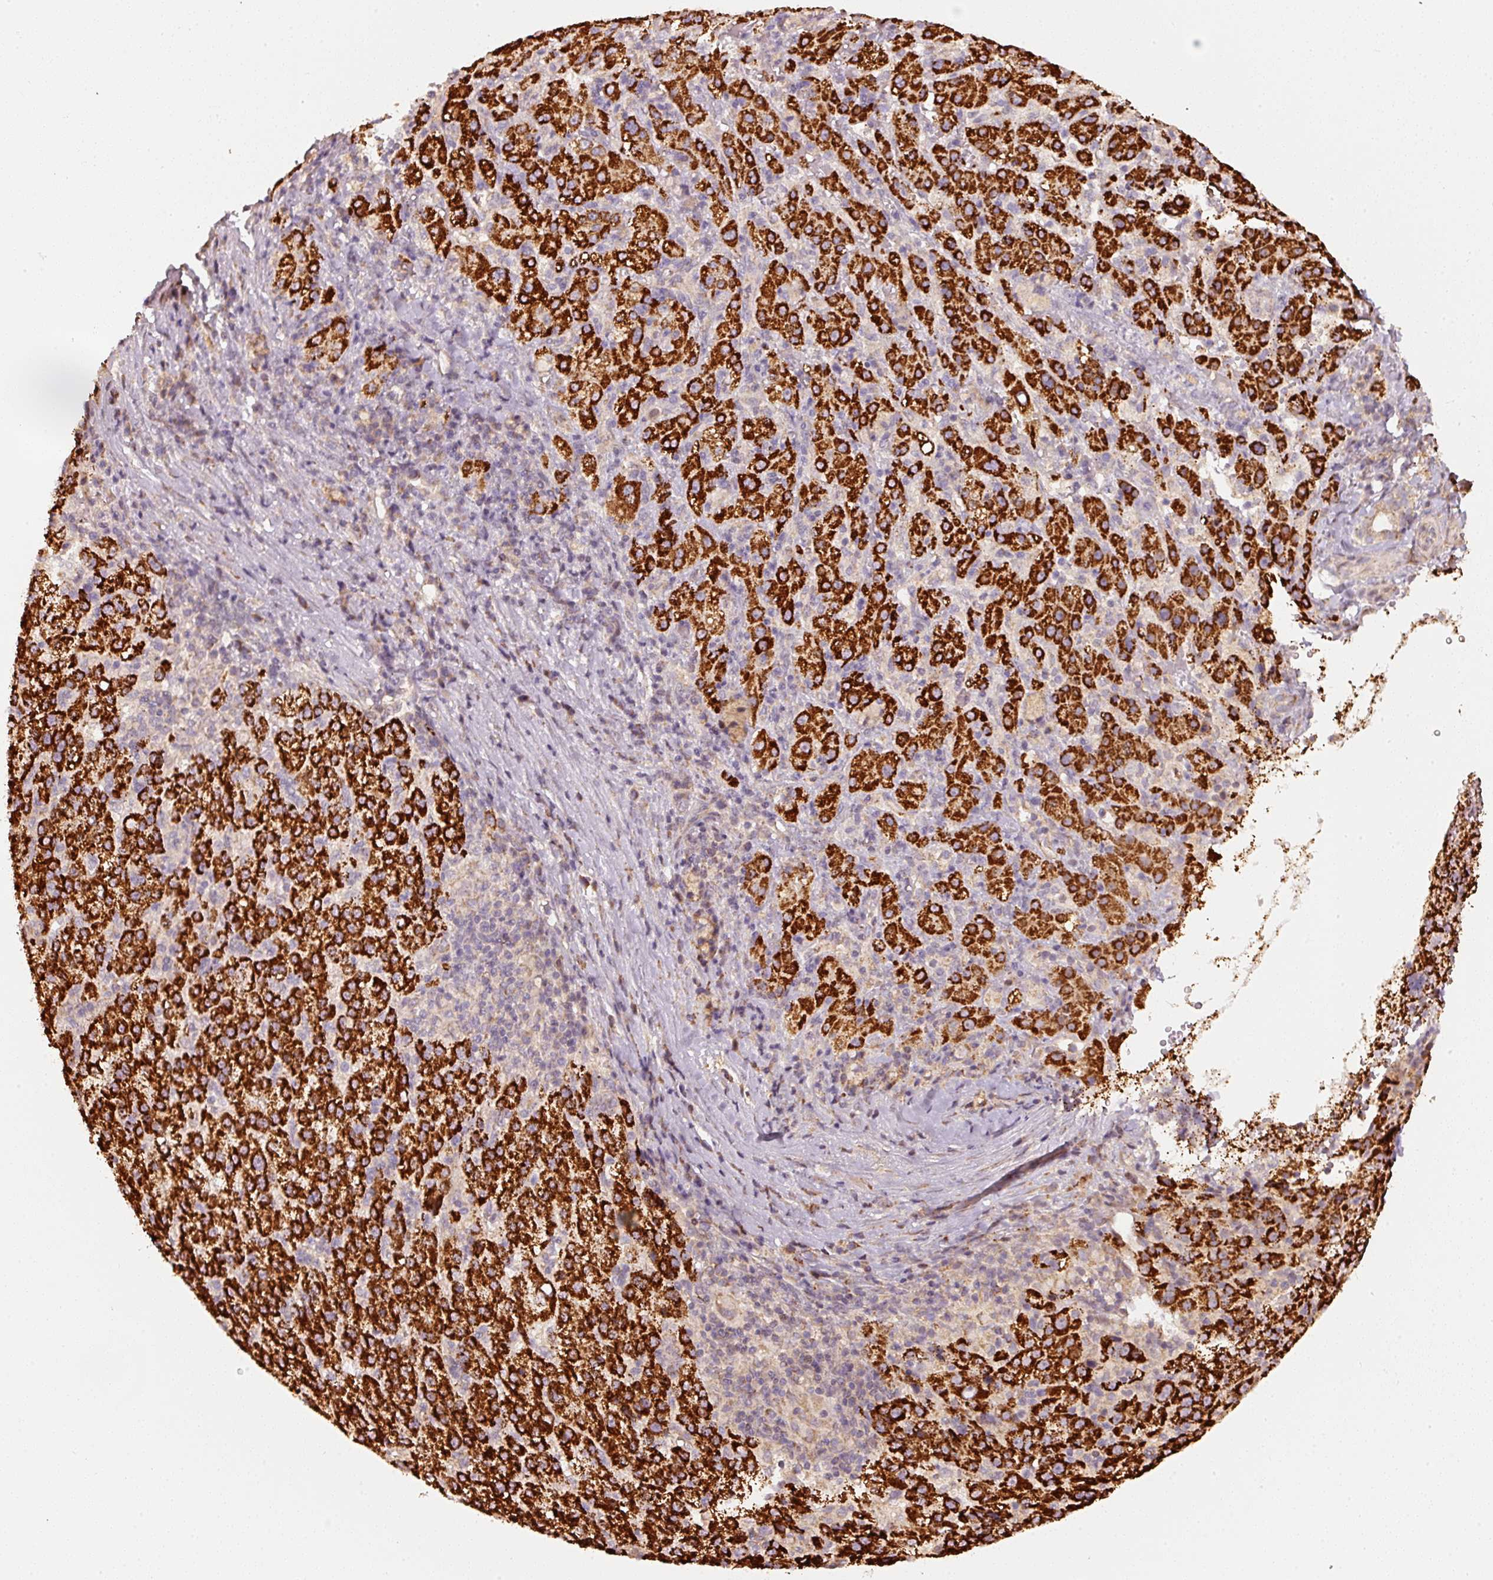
{"staining": {"intensity": "strong", "quantity": ">75%", "location": "cytoplasmic/membranous"}, "tissue": "liver cancer", "cell_type": "Tumor cells", "image_type": "cancer", "snomed": [{"axis": "morphology", "description": "Carcinoma, Hepatocellular, NOS"}, {"axis": "topography", "description": "Liver"}], "caption": "Approximately >75% of tumor cells in liver cancer display strong cytoplasmic/membranous protein staining as visualized by brown immunohistochemical staining.", "gene": "RAB35", "patient": {"sex": "female", "age": 58}}